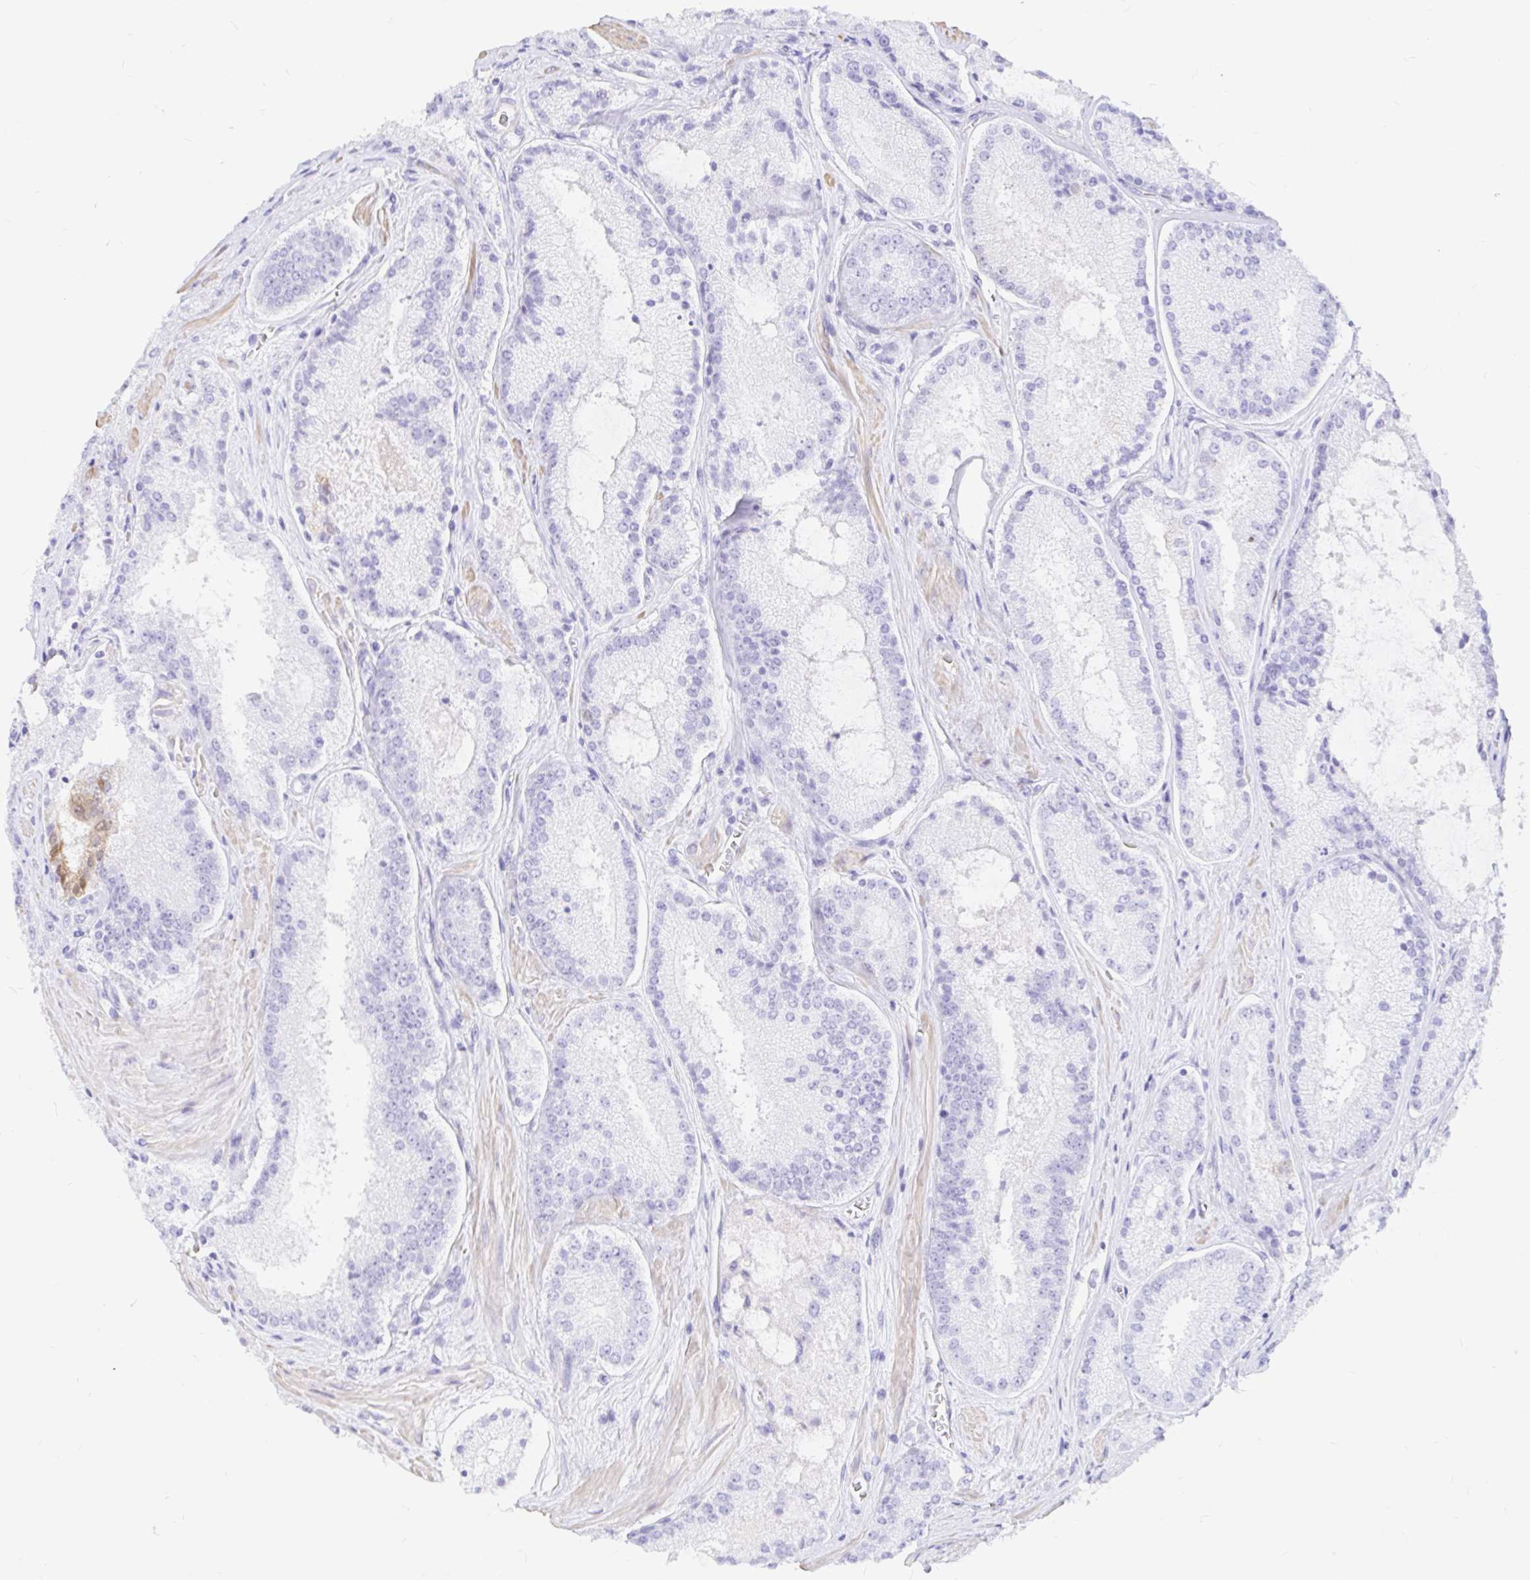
{"staining": {"intensity": "negative", "quantity": "none", "location": "none"}, "tissue": "prostate cancer", "cell_type": "Tumor cells", "image_type": "cancer", "snomed": [{"axis": "morphology", "description": "Adenocarcinoma, High grade"}, {"axis": "topography", "description": "Prostate"}], "caption": "Tumor cells are negative for protein expression in human prostate cancer. The staining was performed using DAB (3,3'-diaminobenzidine) to visualize the protein expression in brown, while the nuclei were stained in blue with hematoxylin (Magnification: 20x).", "gene": "PPP1R1B", "patient": {"sex": "male", "age": 73}}